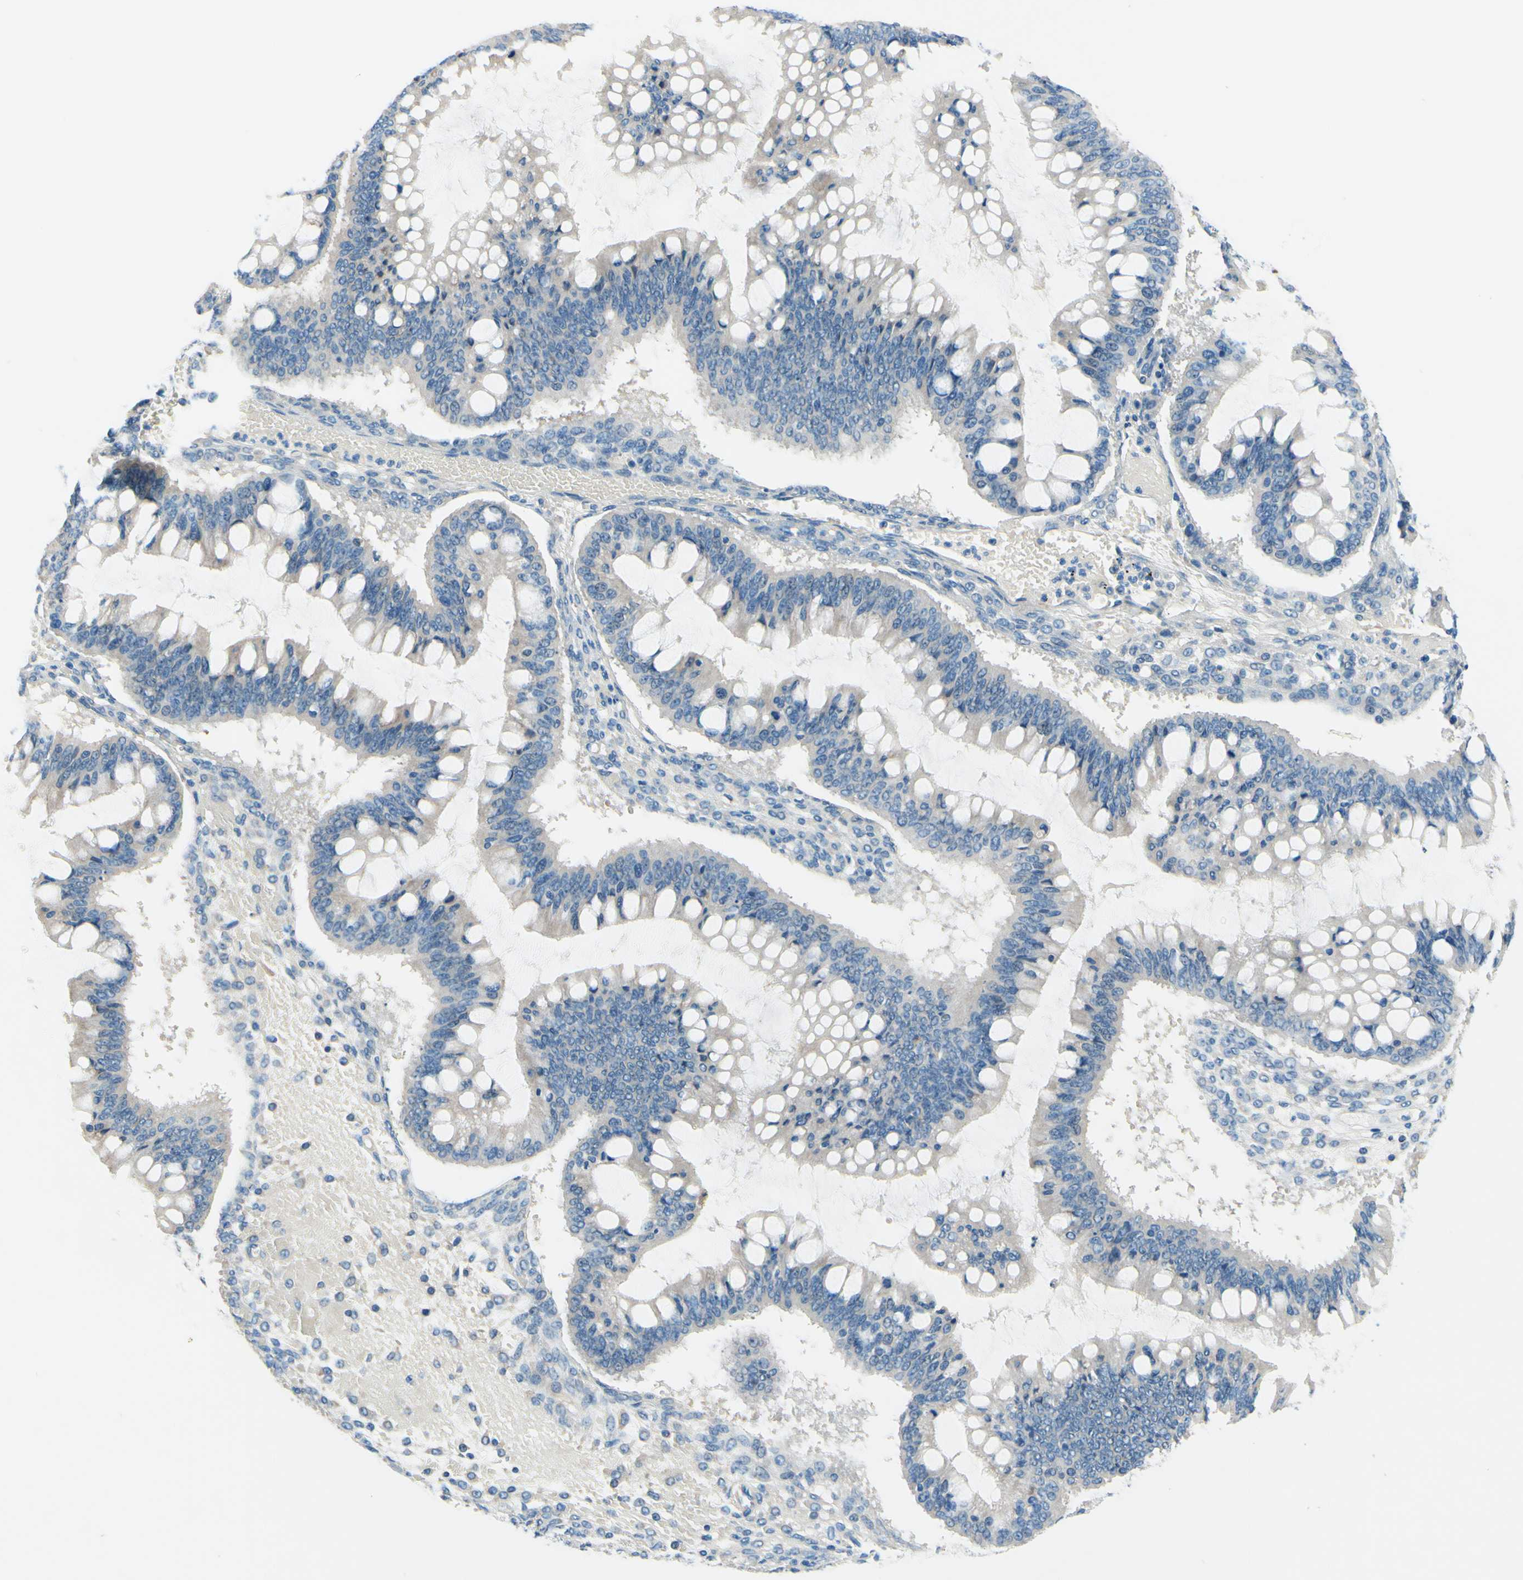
{"staining": {"intensity": "negative", "quantity": "none", "location": "none"}, "tissue": "ovarian cancer", "cell_type": "Tumor cells", "image_type": "cancer", "snomed": [{"axis": "morphology", "description": "Cystadenocarcinoma, mucinous, NOS"}, {"axis": "topography", "description": "Ovary"}], "caption": "There is no significant staining in tumor cells of ovarian mucinous cystadenocarcinoma.", "gene": "PASD1", "patient": {"sex": "female", "age": 73}}